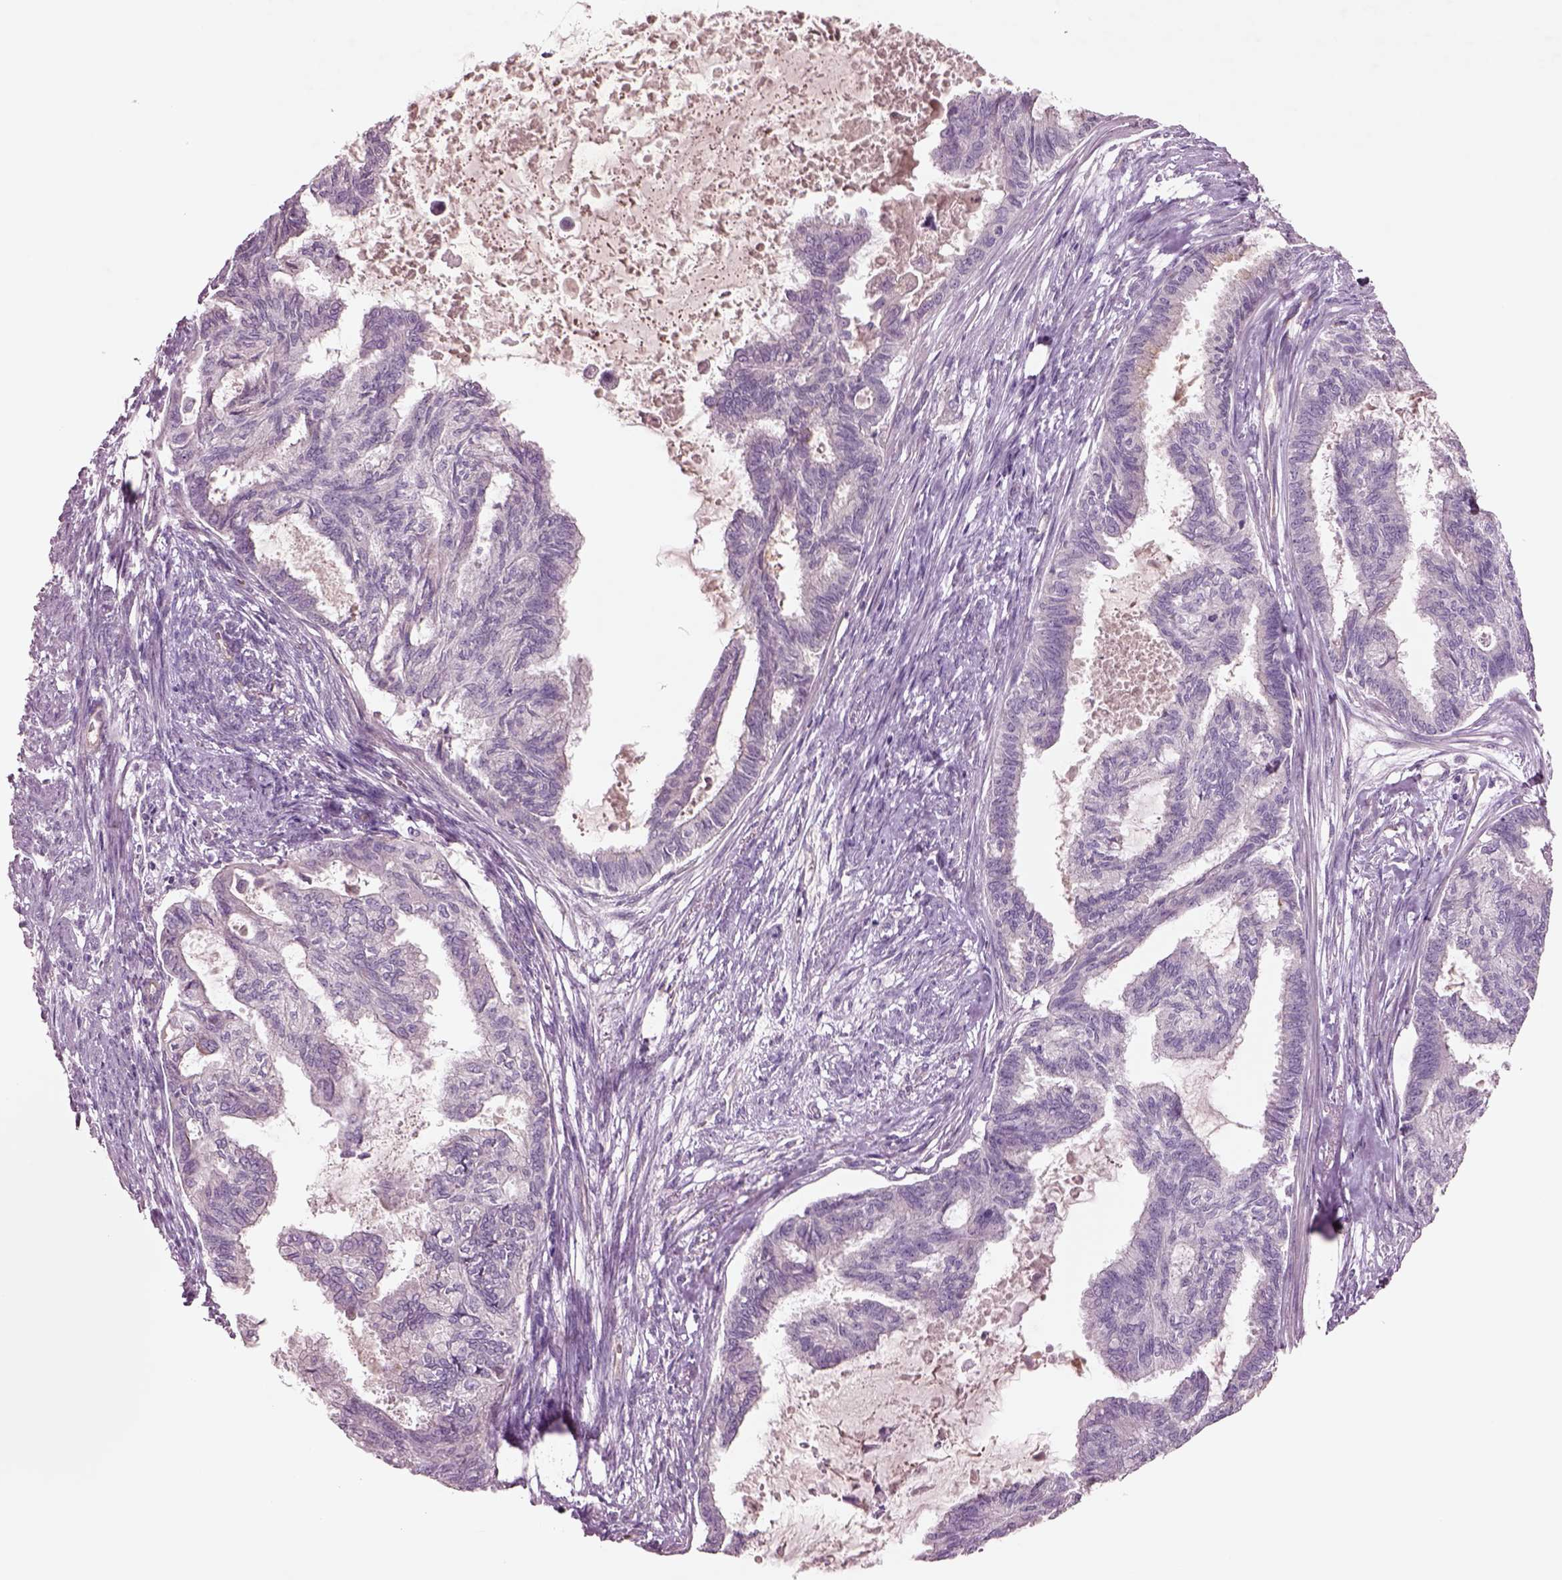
{"staining": {"intensity": "negative", "quantity": "none", "location": "none"}, "tissue": "endometrial cancer", "cell_type": "Tumor cells", "image_type": "cancer", "snomed": [{"axis": "morphology", "description": "Adenocarcinoma, NOS"}, {"axis": "topography", "description": "Endometrium"}], "caption": "DAB immunohistochemical staining of endometrial adenocarcinoma displays no significant expression in tumor cells. (DAB IHC with hematoxylin counter stain).", "gene": "DUOXA2", "patient": {"sex": "female", "age": 86}}